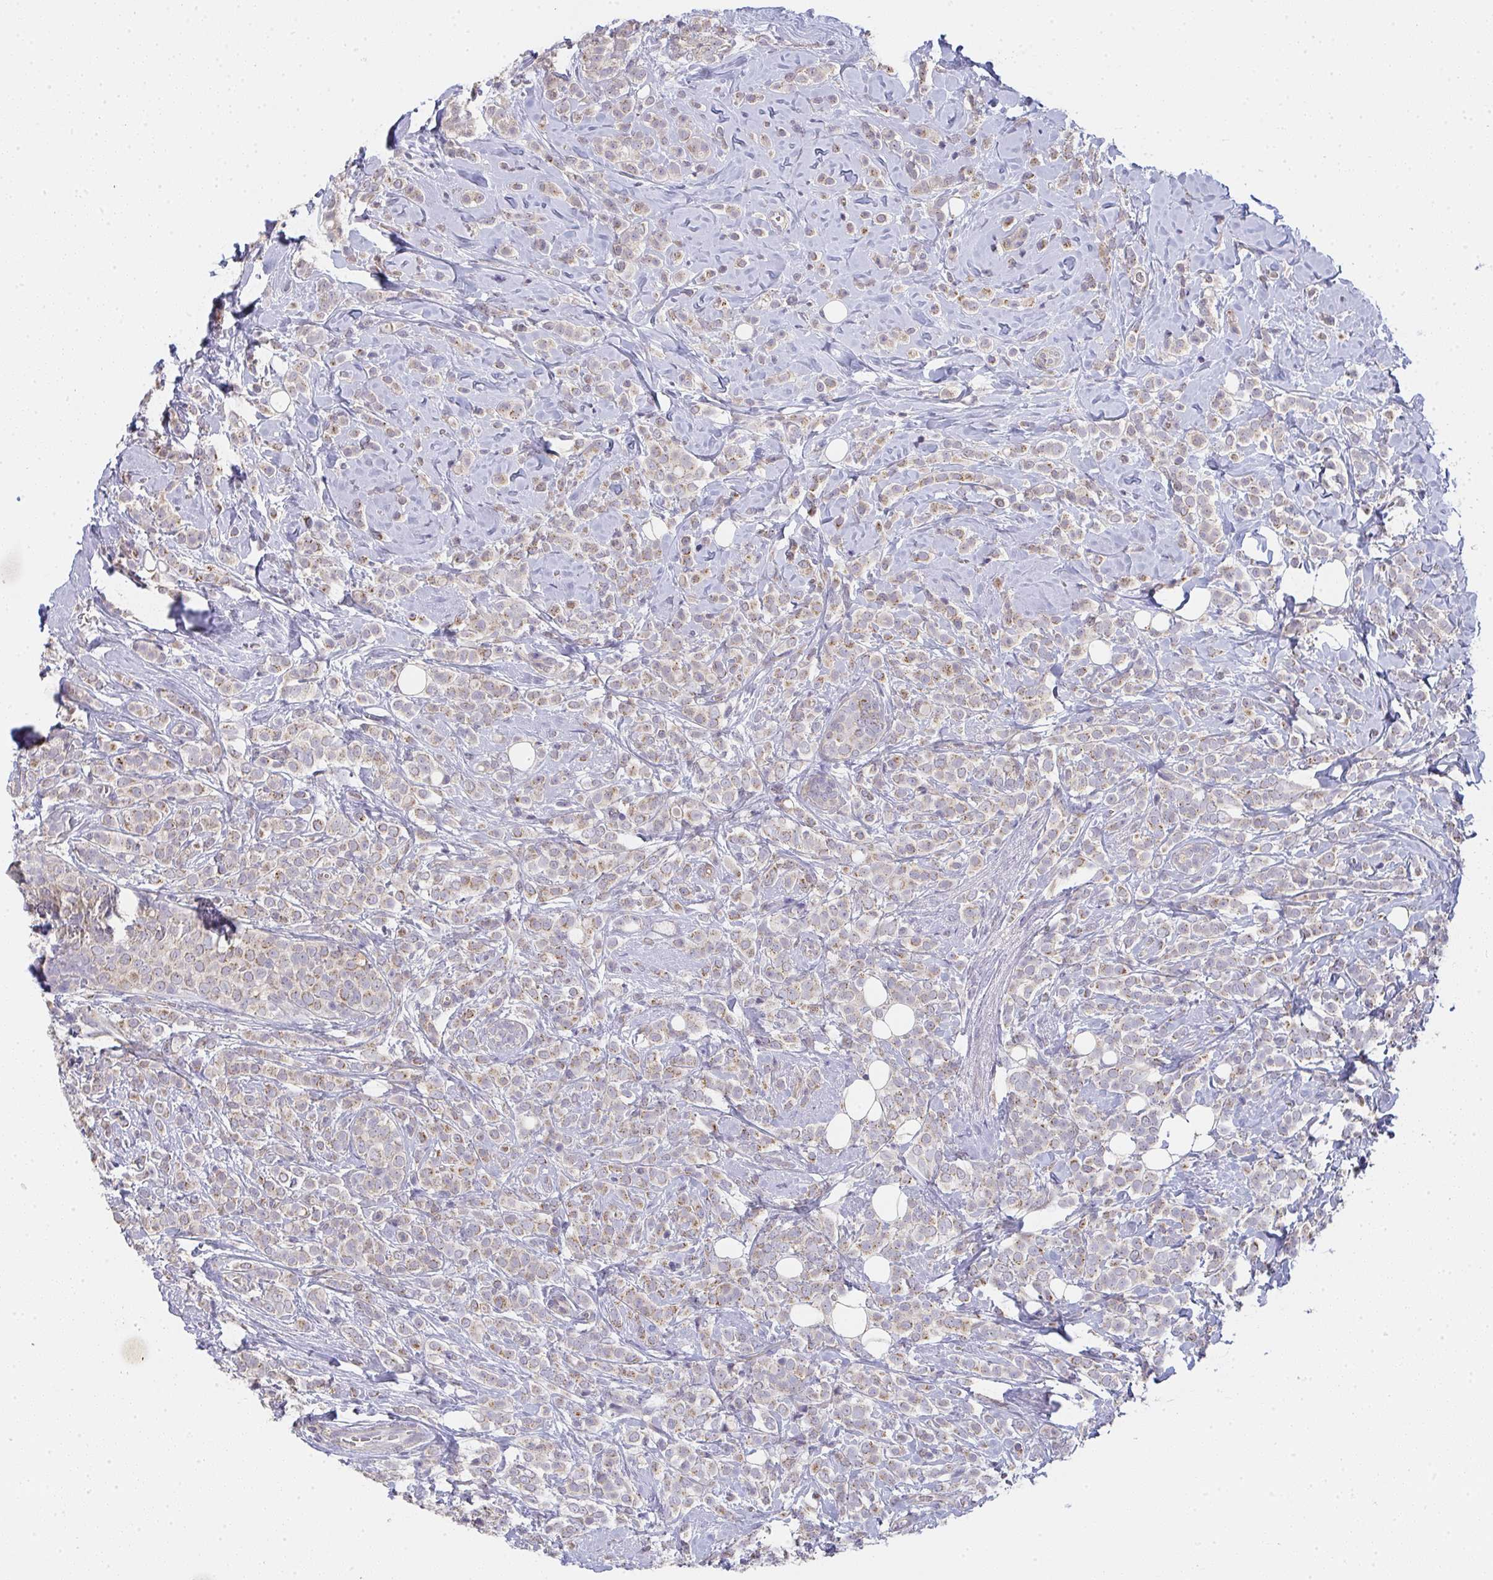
{"staining": {"intensity": "weak", "quantity": "25%-75%", "location": "cytoplasmic/membranous"}, "tissue": "breast cancer", "cell_type": "Tumor cells", "image_type": "cancer", "snomed": [{"axis": "morphology", "description": "Lobular carcinoma"}, {"axis": "topography", "description": "Breast"}], "caption": "IHC staining of breast cancer, which displays low levels of weak cytoplasmic/membranous staining in approximately 25%-75% of tumor cells indicating weak cytoplasmic/membranous protein staining. The staining was performed using DAB (3,3'-diaminobenzidine) (brown) for protein detection and nuclei were counterstained in hematoxylin (blue).", "gene": "TMEM219", "patient": {"sex": "female", "age": 49}}